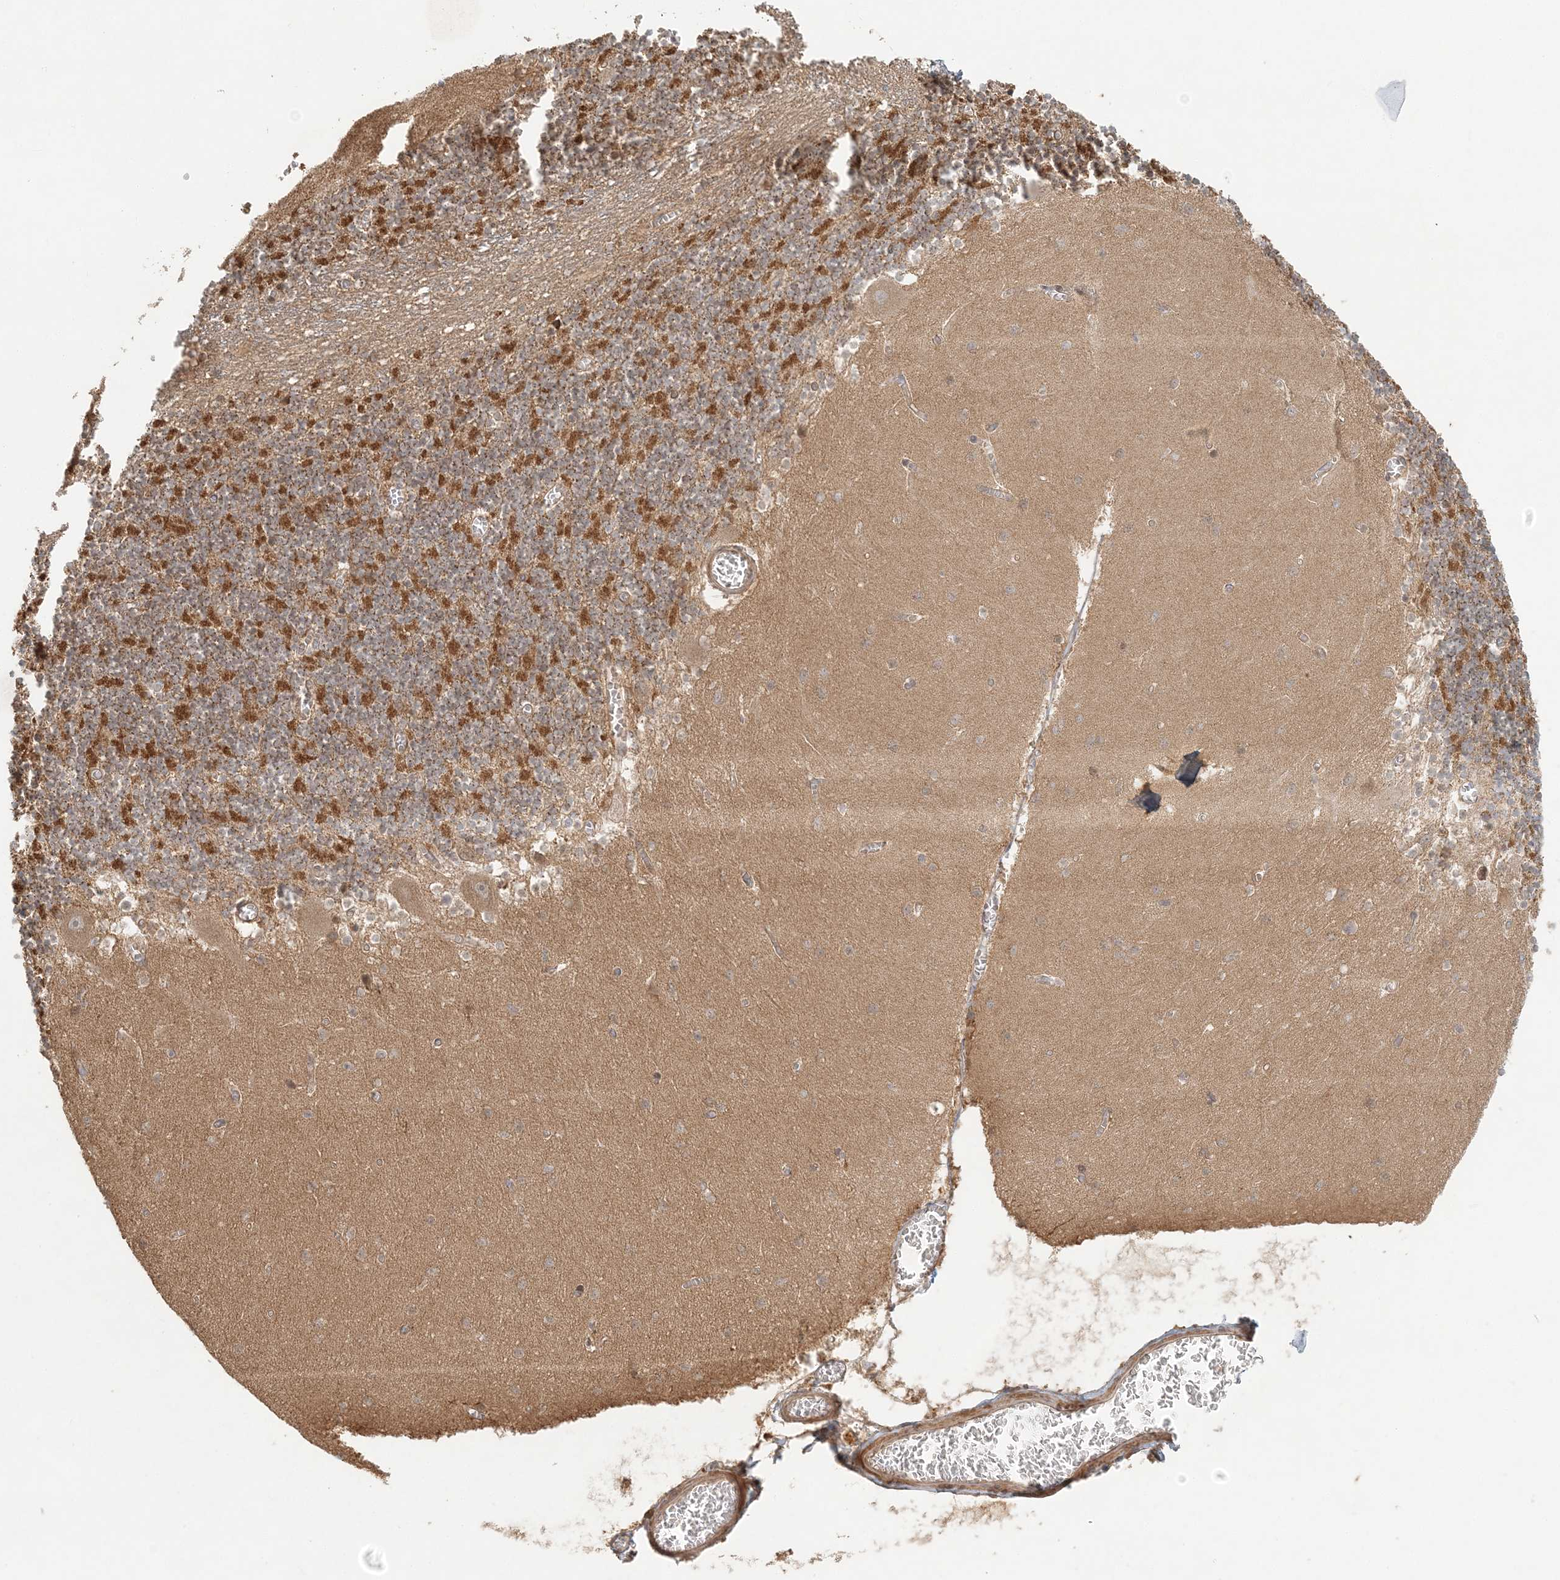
{"staining": {"intensity": "moderate", "quantity": ">75%", "location": "cytoplasmic/membranous"}, "tissue": "cerebellum", "cell_type": "Cells in granular layer", "image_type": "normal", "snomed": [{"axis": "morphology", "description": "Normal tissue, NOS"}, {"axis": "topography", "description": "Cerebellum"}], "caption": "Approximately >75% of cells in granular layer in unremarkable human cerebellum reveal moderate cytoplasmic/membranous protein positivity as visualized by brown immunohistochemical staining.", "gene": "KIAA0232", "patient": {"sex": "female", "age": 28}}